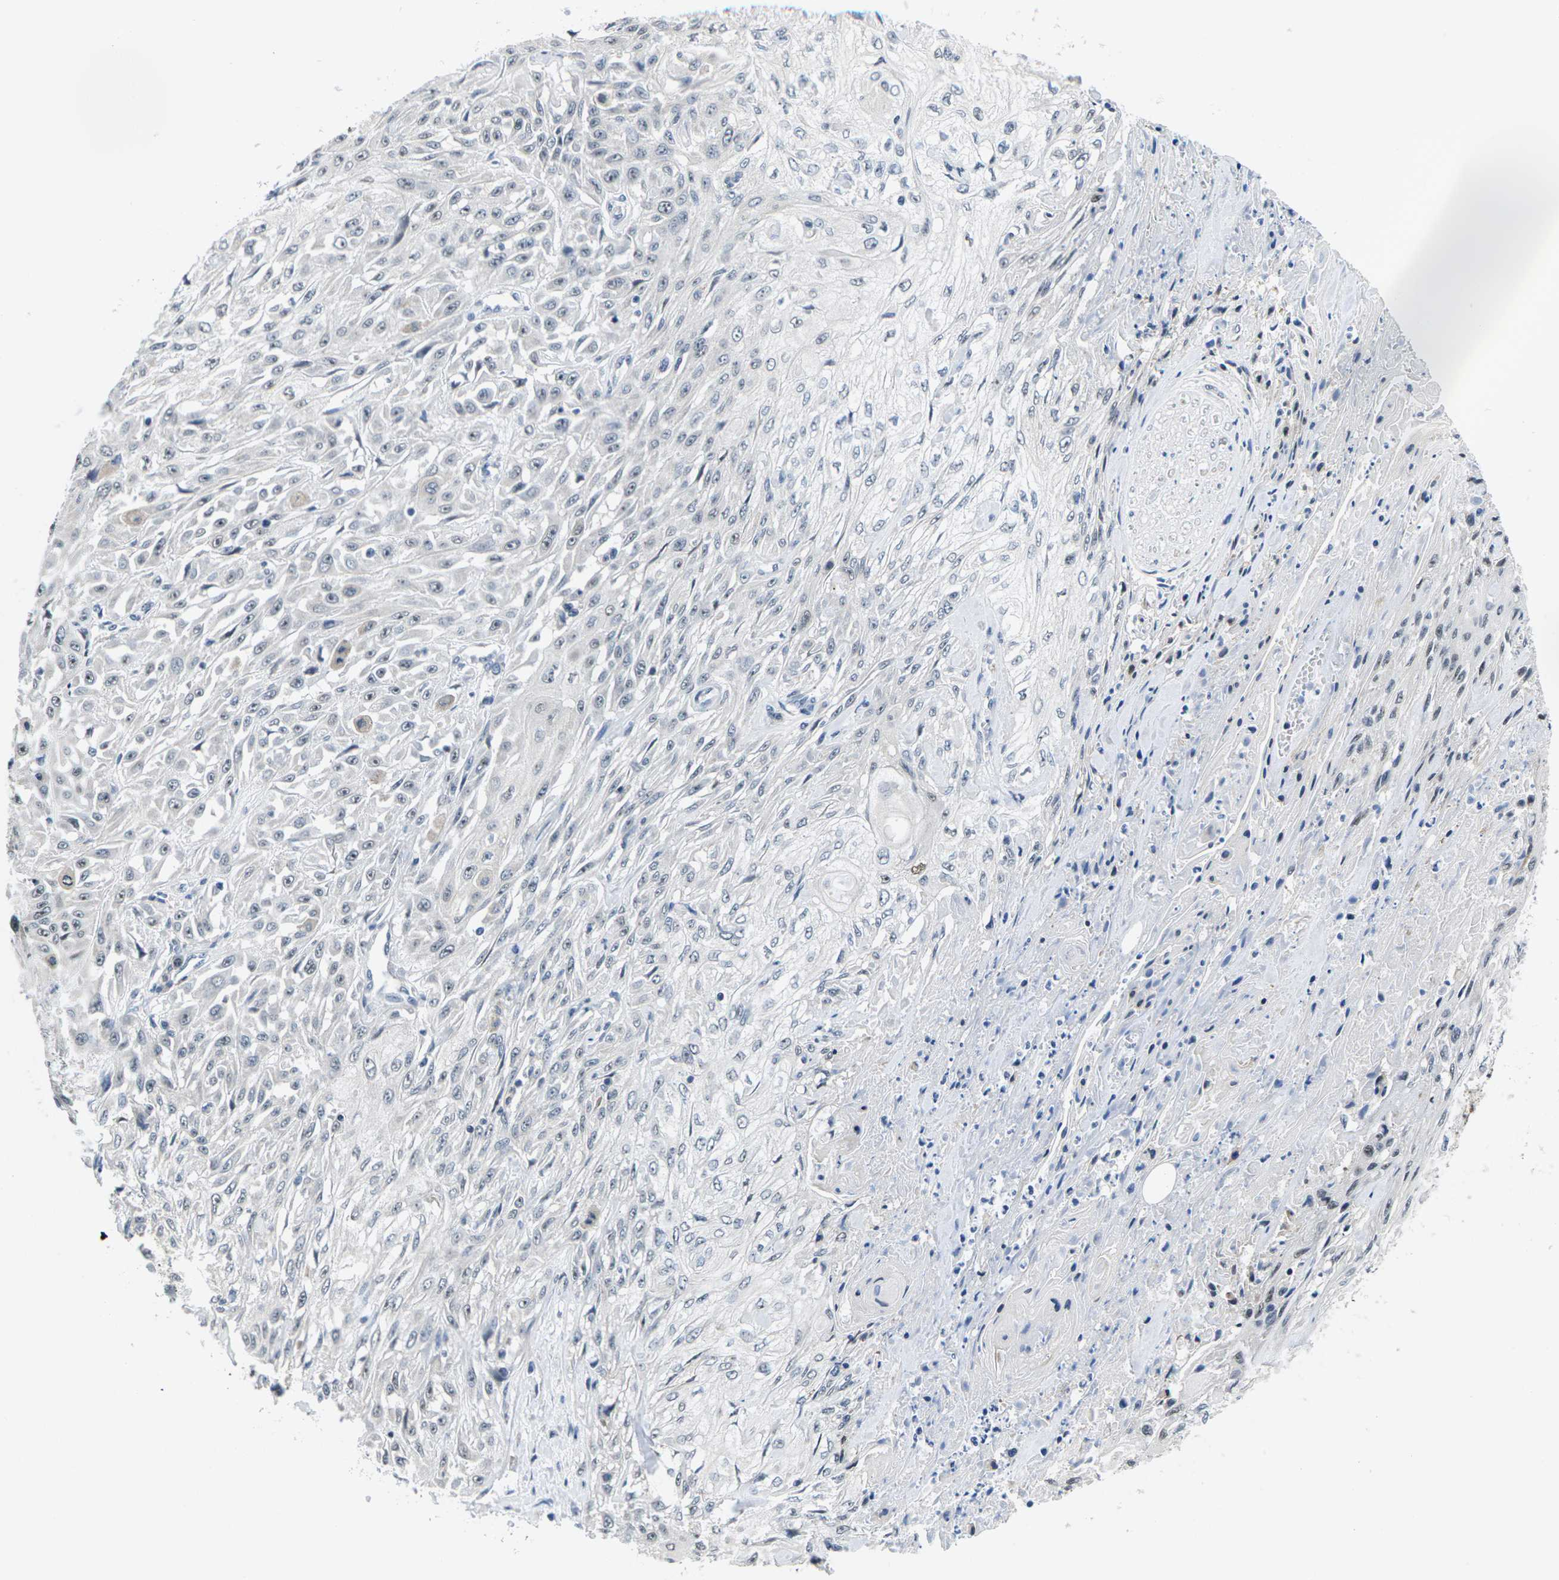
{"staining": {"intensity": "weak", "quantity": "25%-75%", "location": "nuclear"}, "tissue": "skin cancer", "cell_type": "Tumor cells", "image_type": "cancer", "snomed": [{"axis": "morphology", "description": "Squamous cell carcinoma, NOS"}, {"axis": "morphology", "description": "Squamous cell carcinoma, metastatic, NOS"}, {"axis": "topography", "description": "Skin"}, {"axis": "topography", "description": "Lymph node"}], "caption": "A micrograph of human skin metastatic squamous cell carcinoma stained for a protein shows weak nuclear brown staining in tumor cells.", "gene": "NSRP1", "patient": {"sex": "male", "age": 75}}